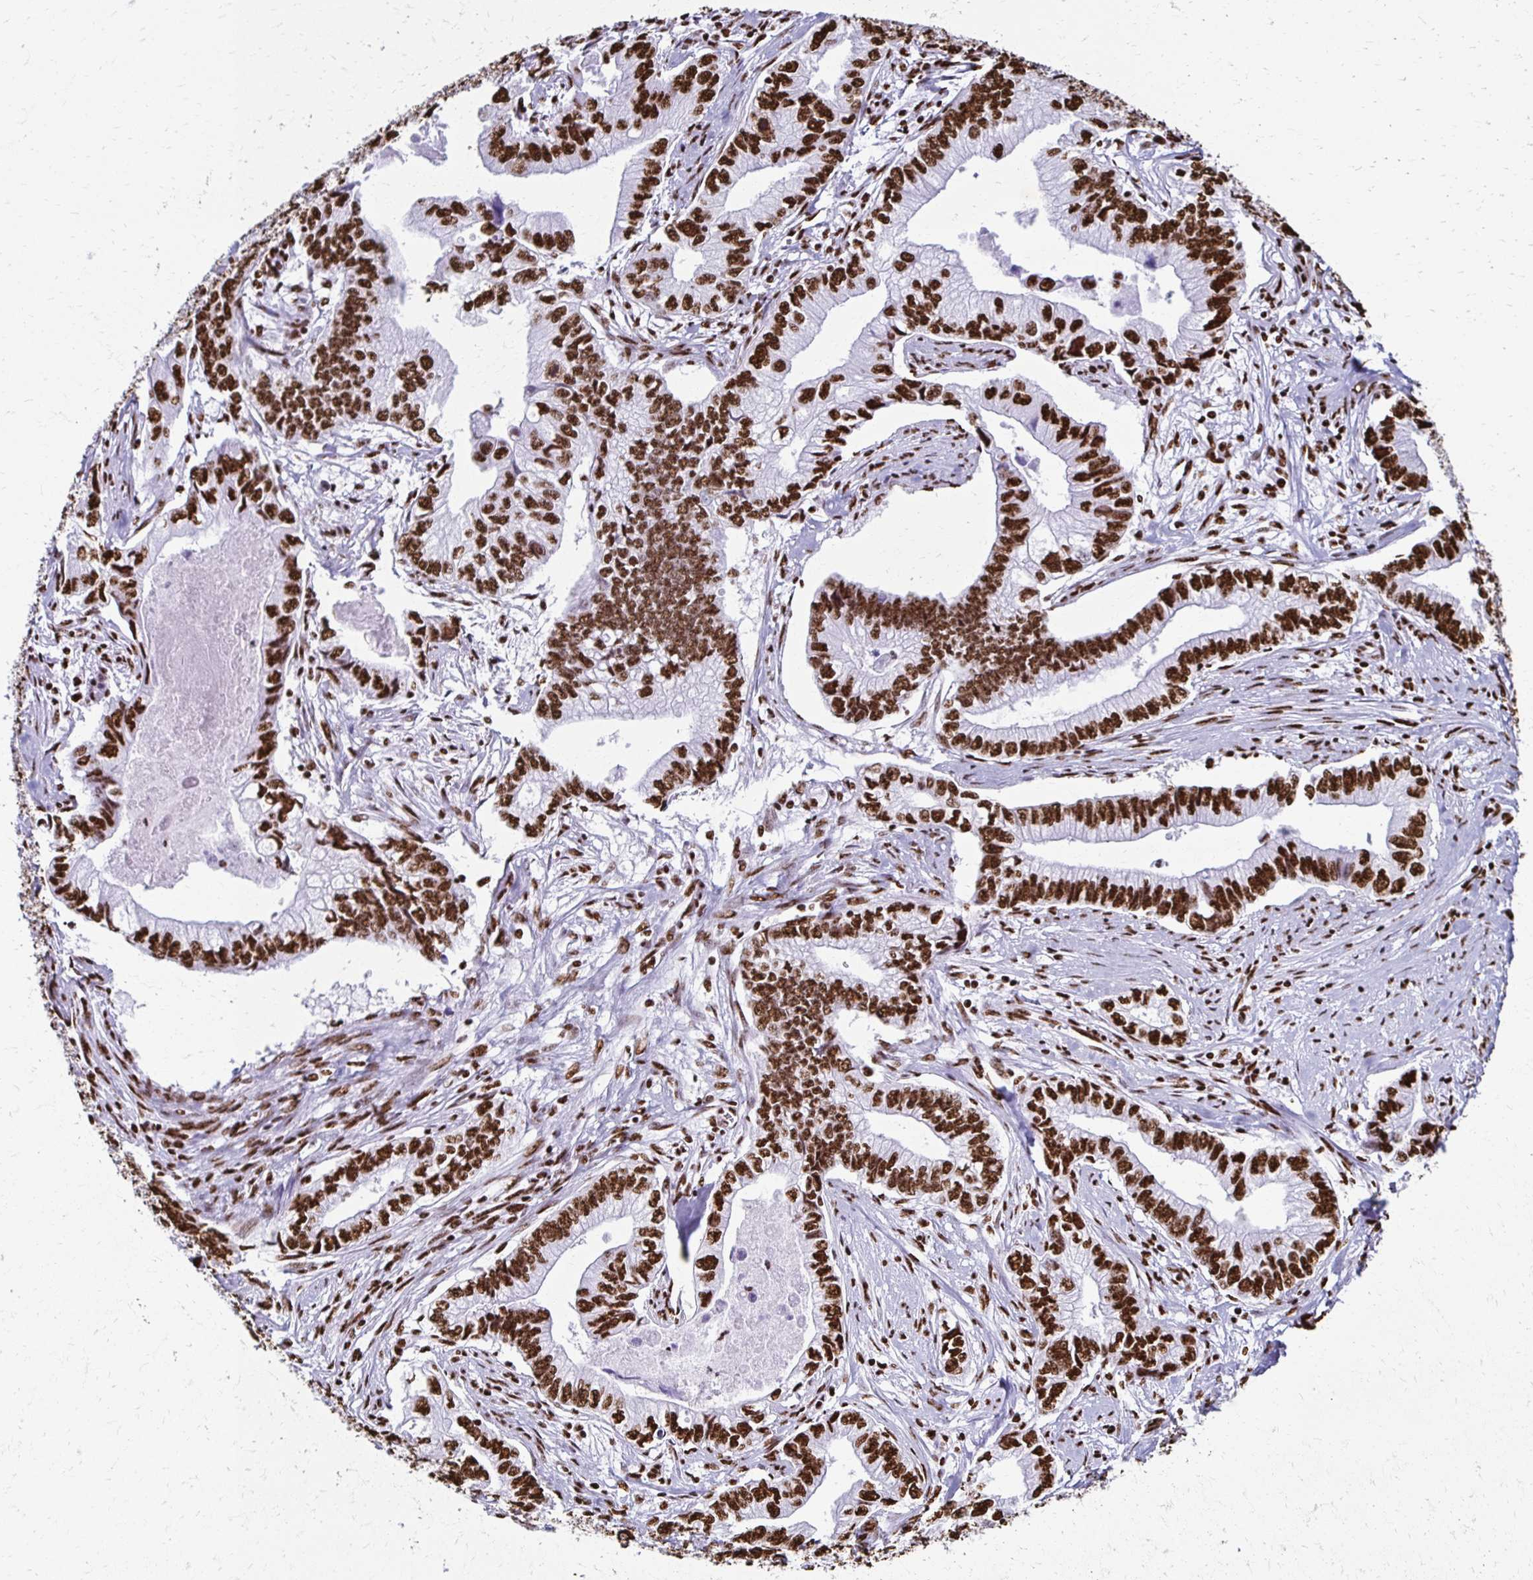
{"staining": {"intensity": "strong", "quantity": ">75%", "location": "nuclear"}, "tissue": "stomach cancer", "cell_type": "Tumor cells", "image_type": "cancer", "snomed": [{"axis": "morphology", "description": "Adenocarcinoma, NOS"}, {"axis": "topography", "description": "Pancreas"}, {"axis": "topography", "description": "Stomach, upper"}], "caption": "IHC photomicrograph of neoplastic tissue: adenocarcinoma (stomach) stained using immunohistochemistry (IHC) reveals high levels of strong protein expression localized specifically in the nuclear of tumor cells, appearing as a nuclear brown color.", "gene": "NONO", "patient": {"sex": "male", "age": 77}}